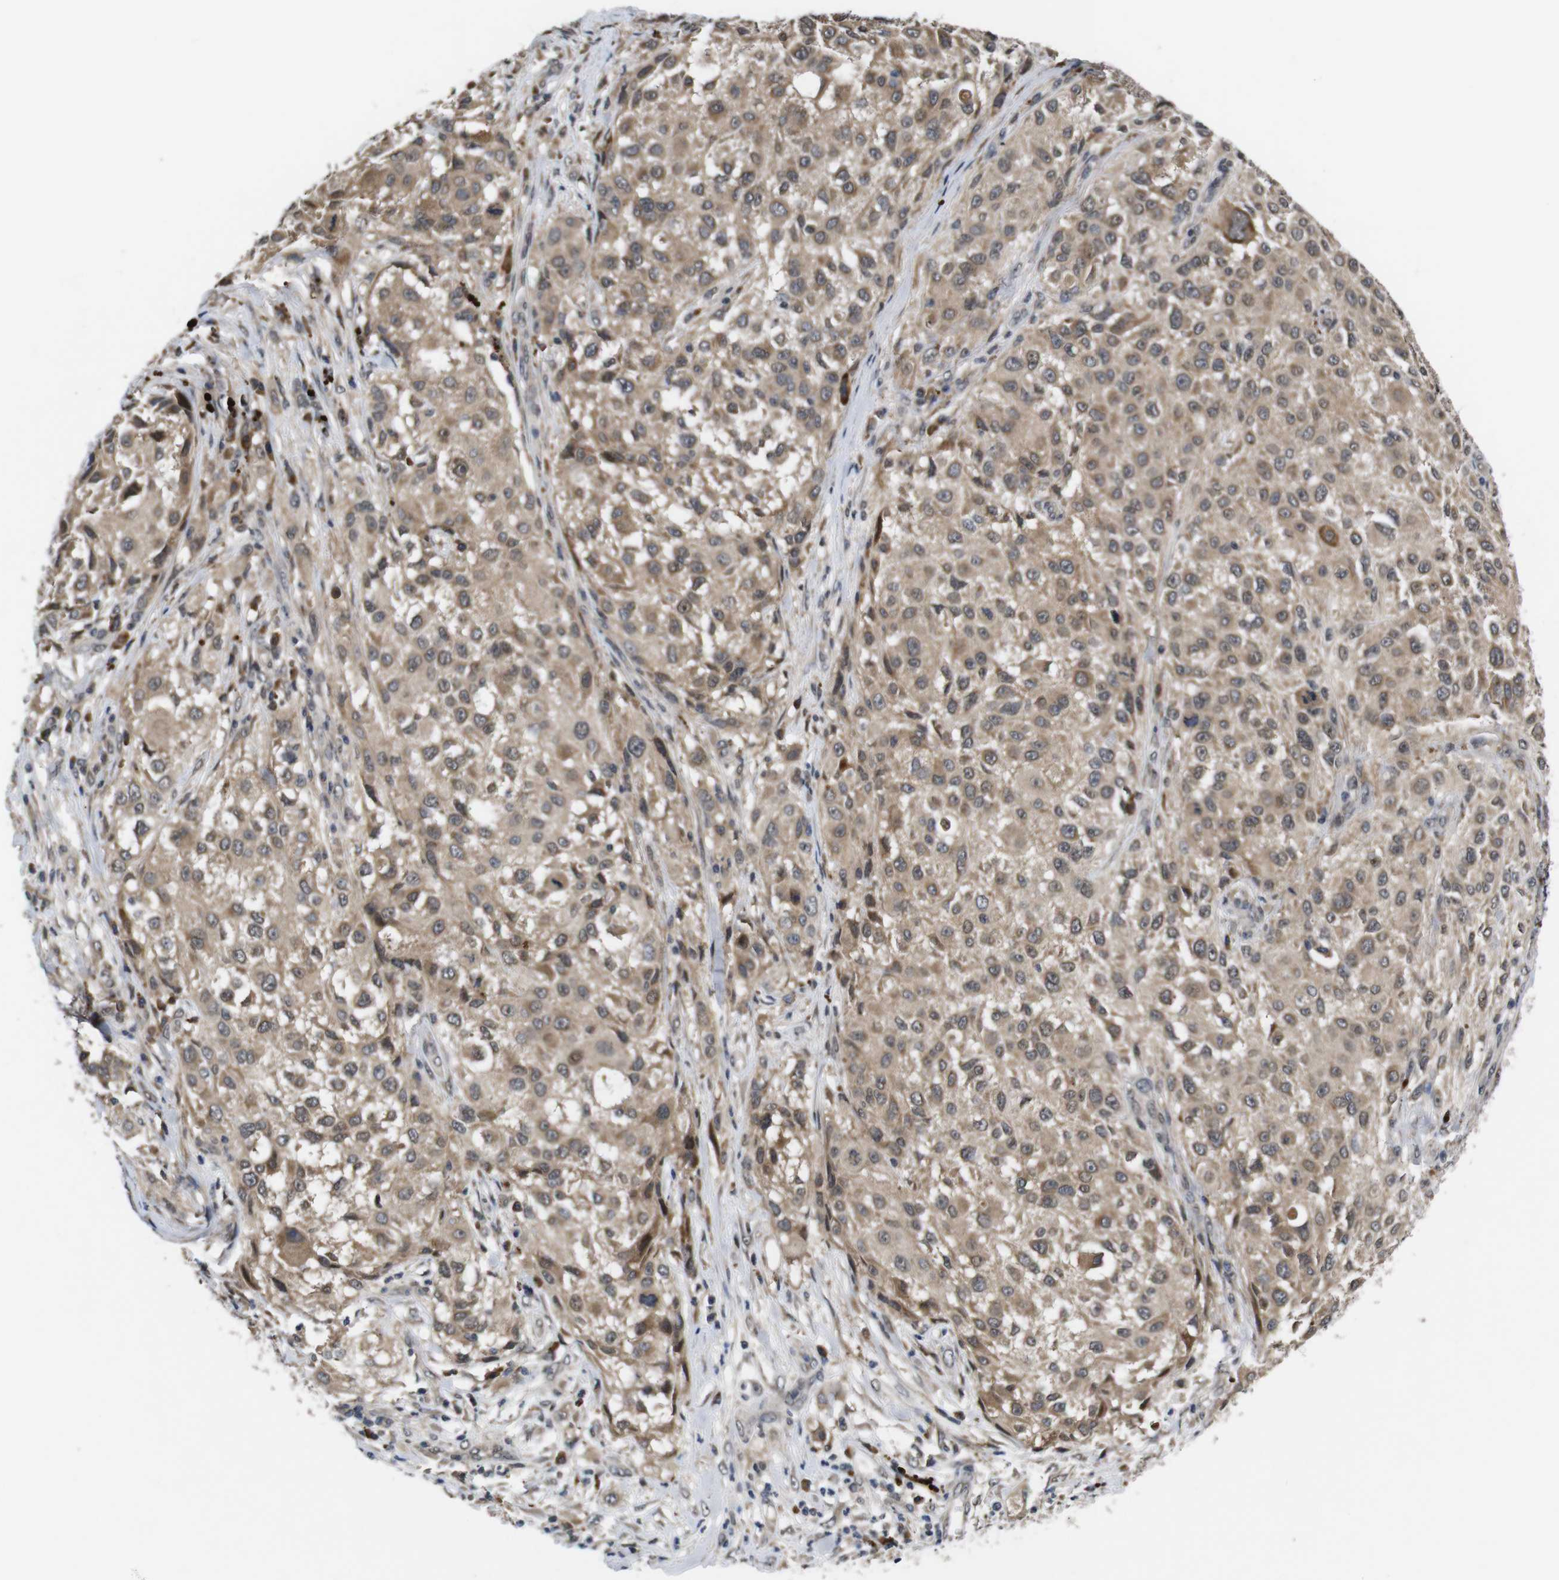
{"staining": {"intensity": "moderate", "quantity": ">75%", "location": "cytoplasmic/membranous"}, "tissue": "melanoma", "cell_type": "Tumor cells", "image_type": "cancer", "snomed": [{"axis": "morphology", "description": "Necrosis, NOS"}, {"axis": "morphology", "description": "Malignant melanoma, NOS"}, {"axis": "topography", "description": "Skin"}], "caption": "Immunohistochemistry of human malignant melanoma demonstrates medium levels of moderate cytoplasmic/membranous positivity in about >75% of tumor cells.", "gene": "ZBTB46", "patient": {"sex": "female", "age": 87}}